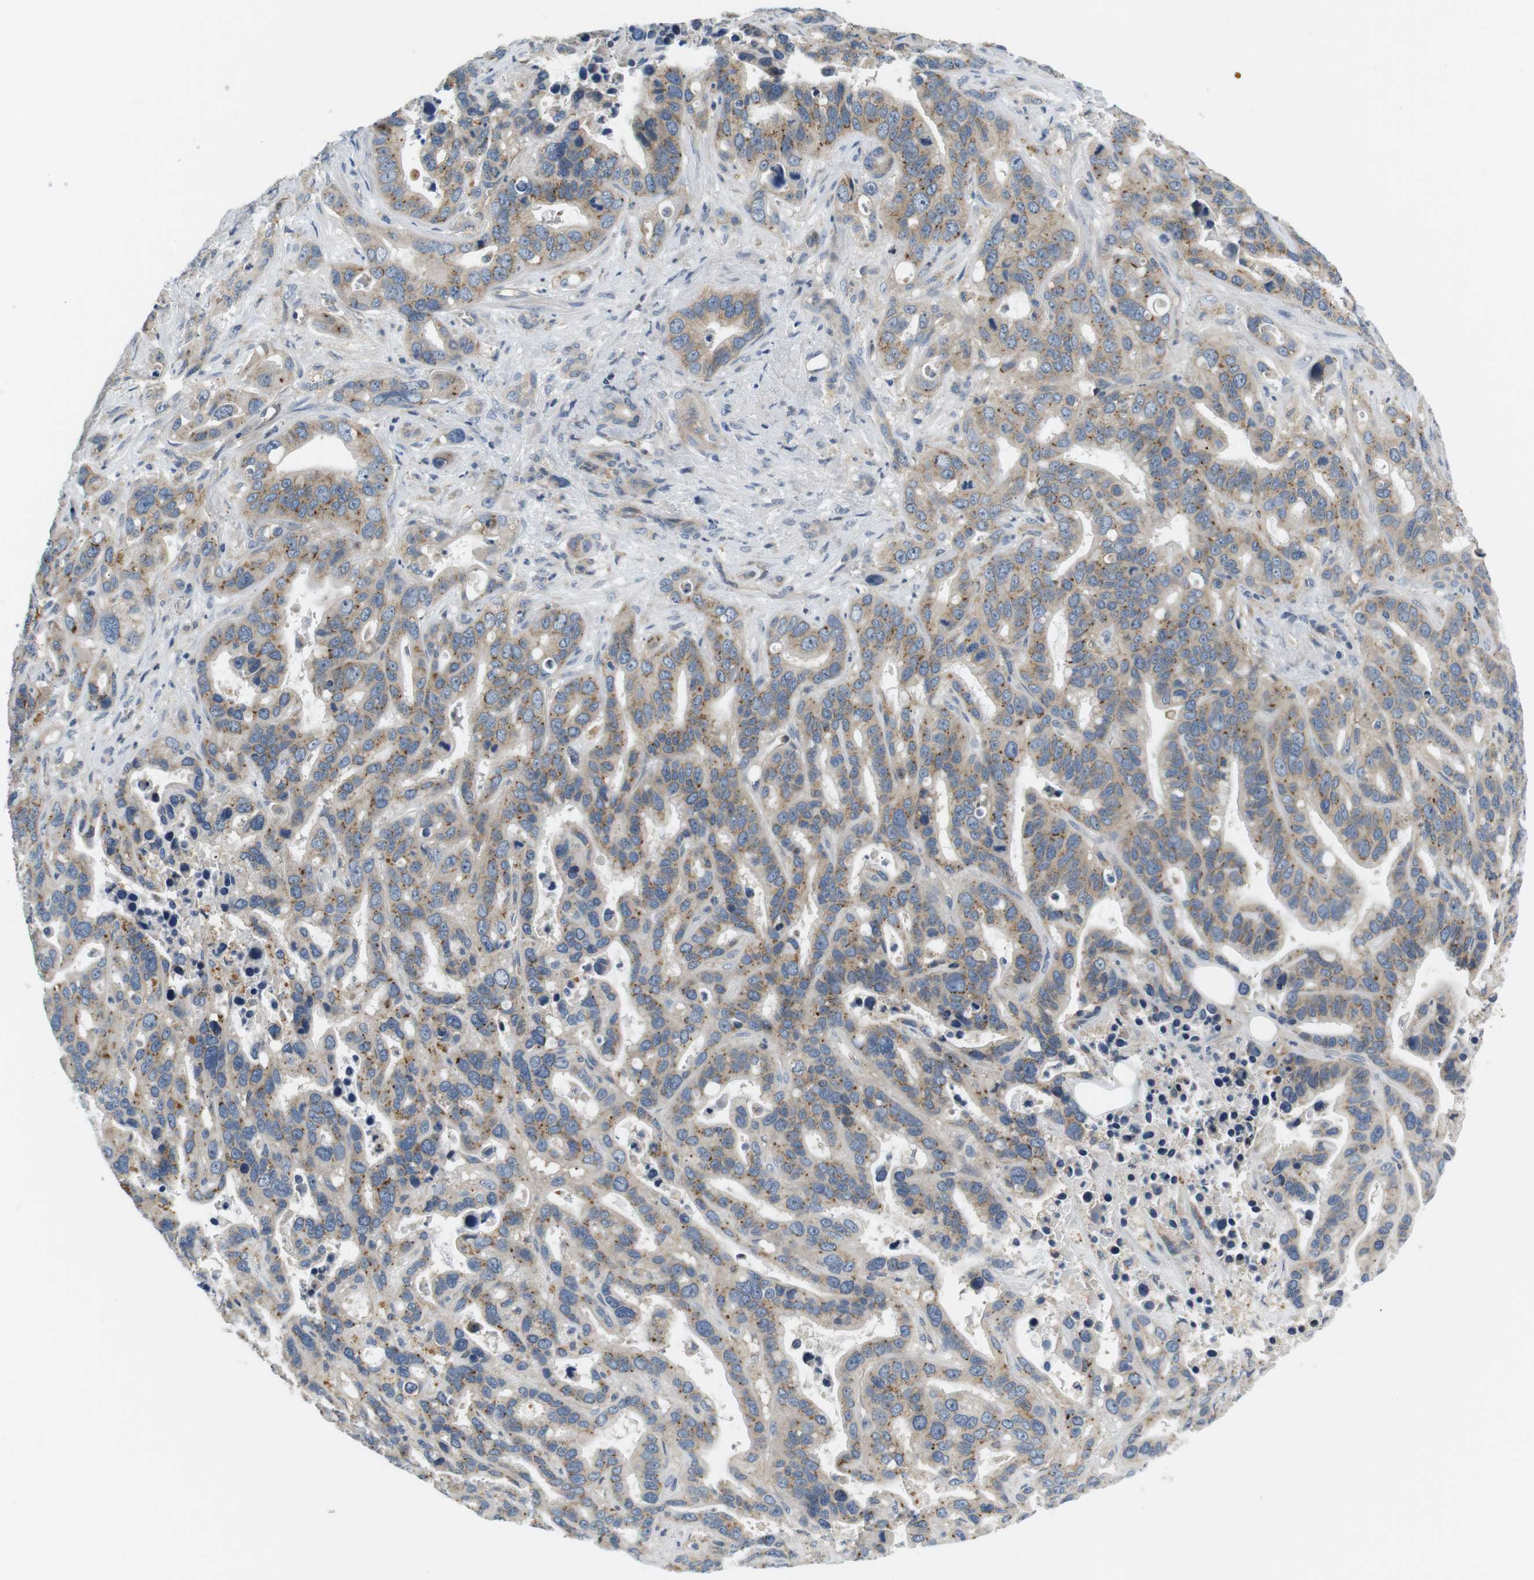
{"staining": {"intensity": "moderate", "quantity": "25%-75%", "location": "cytoplasmic/membranous"}, "tissue": "liver cancer", "cell_type": "Tumor cells", "image_type": "cancer", "snomed": [{"axis": "morphology", "description": "Cholangiocarcinoma"}, {"axis": "topography", "description": "Liver"}], "caption": "Protein staining by IHC demonstrates moderate cytoplasmic/membranous positivity in about 25%-75% of tumor cells in liver cholangiocarcinoma. (Stains: DAB (3,3'-diaminobenzidine) in brown, nuclei in blue, Microscopy: brightfield microscopy at high magnification).", "gene": "SLC30A1", "patient": {"sex": "female", "age": 65}}